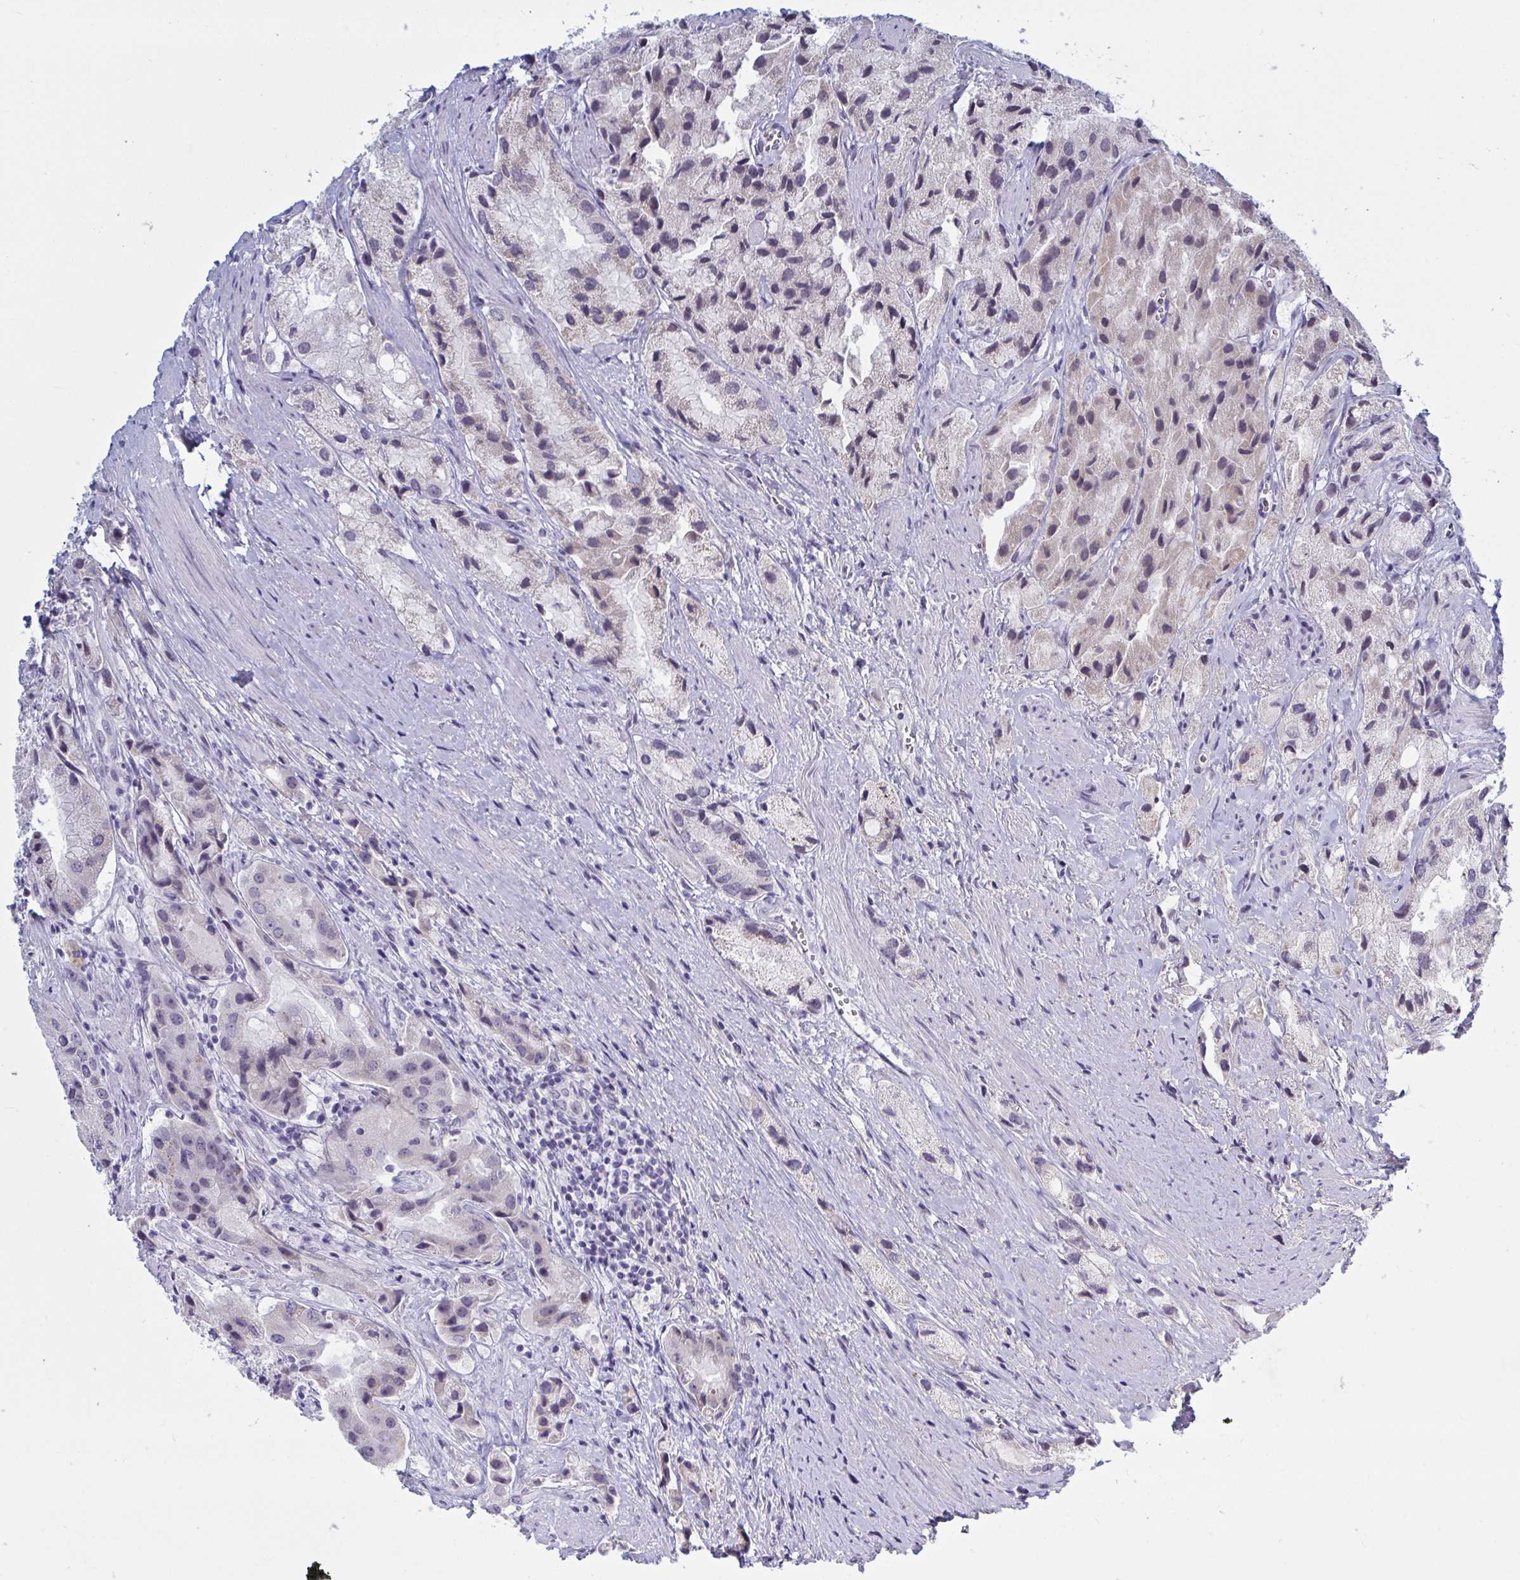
{"staining": {"intensity": "negative", "quantity": "none", "location": "none"}, "tissue": "prostate cancer", "cell_type": "Tumor cells", "image_type": "cancer", "snomed": [{"axis": "morphology", "description": "Adenocarcinoma, Low grade"}, {"axis": "topography", "description": "Prostate"}], "caption": "Tumor cells are negative for brown protein staining in prostate cancer.", "gene": "TCEAL8", "patient": {"sex": "male", "age": 69}}